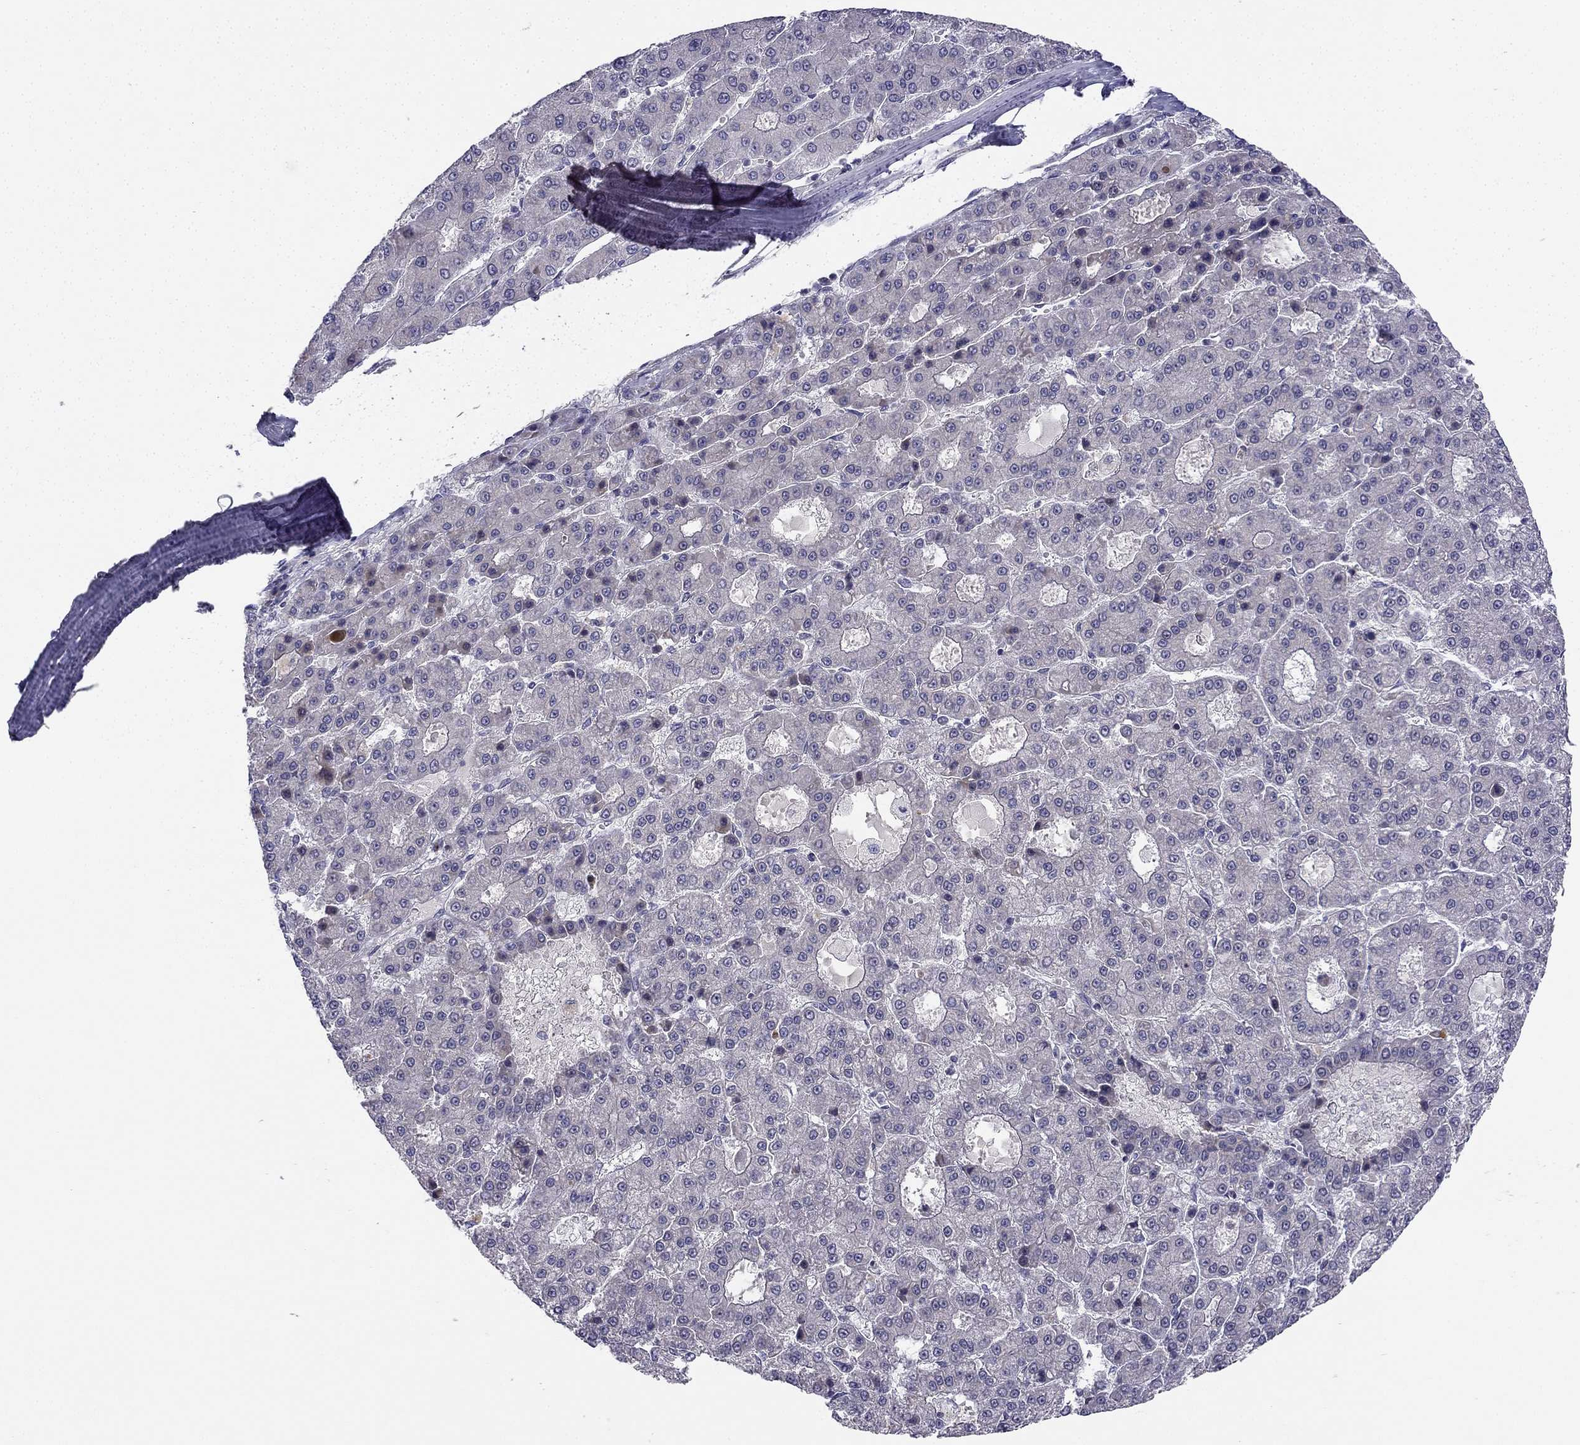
{"staining": {"intensity": "negative", "quantity": "none", "location": "none"}, "tissue": "liver cancer", "cell_type": "Tumor cells", "image_type": "cancer", "snomed": [{"axis": "morphology", "description": "Carcinoma, Hepatocellular, NOS"}, {"axis": "topography", "description": "Liver"}], "caption": "Immunohistochemical staining of hepatocellular carcinoma (liver) reveals no significant positivity in tumor cells.", "gene": "CHST8", "patient": {"sex": "male", "age": 70}}